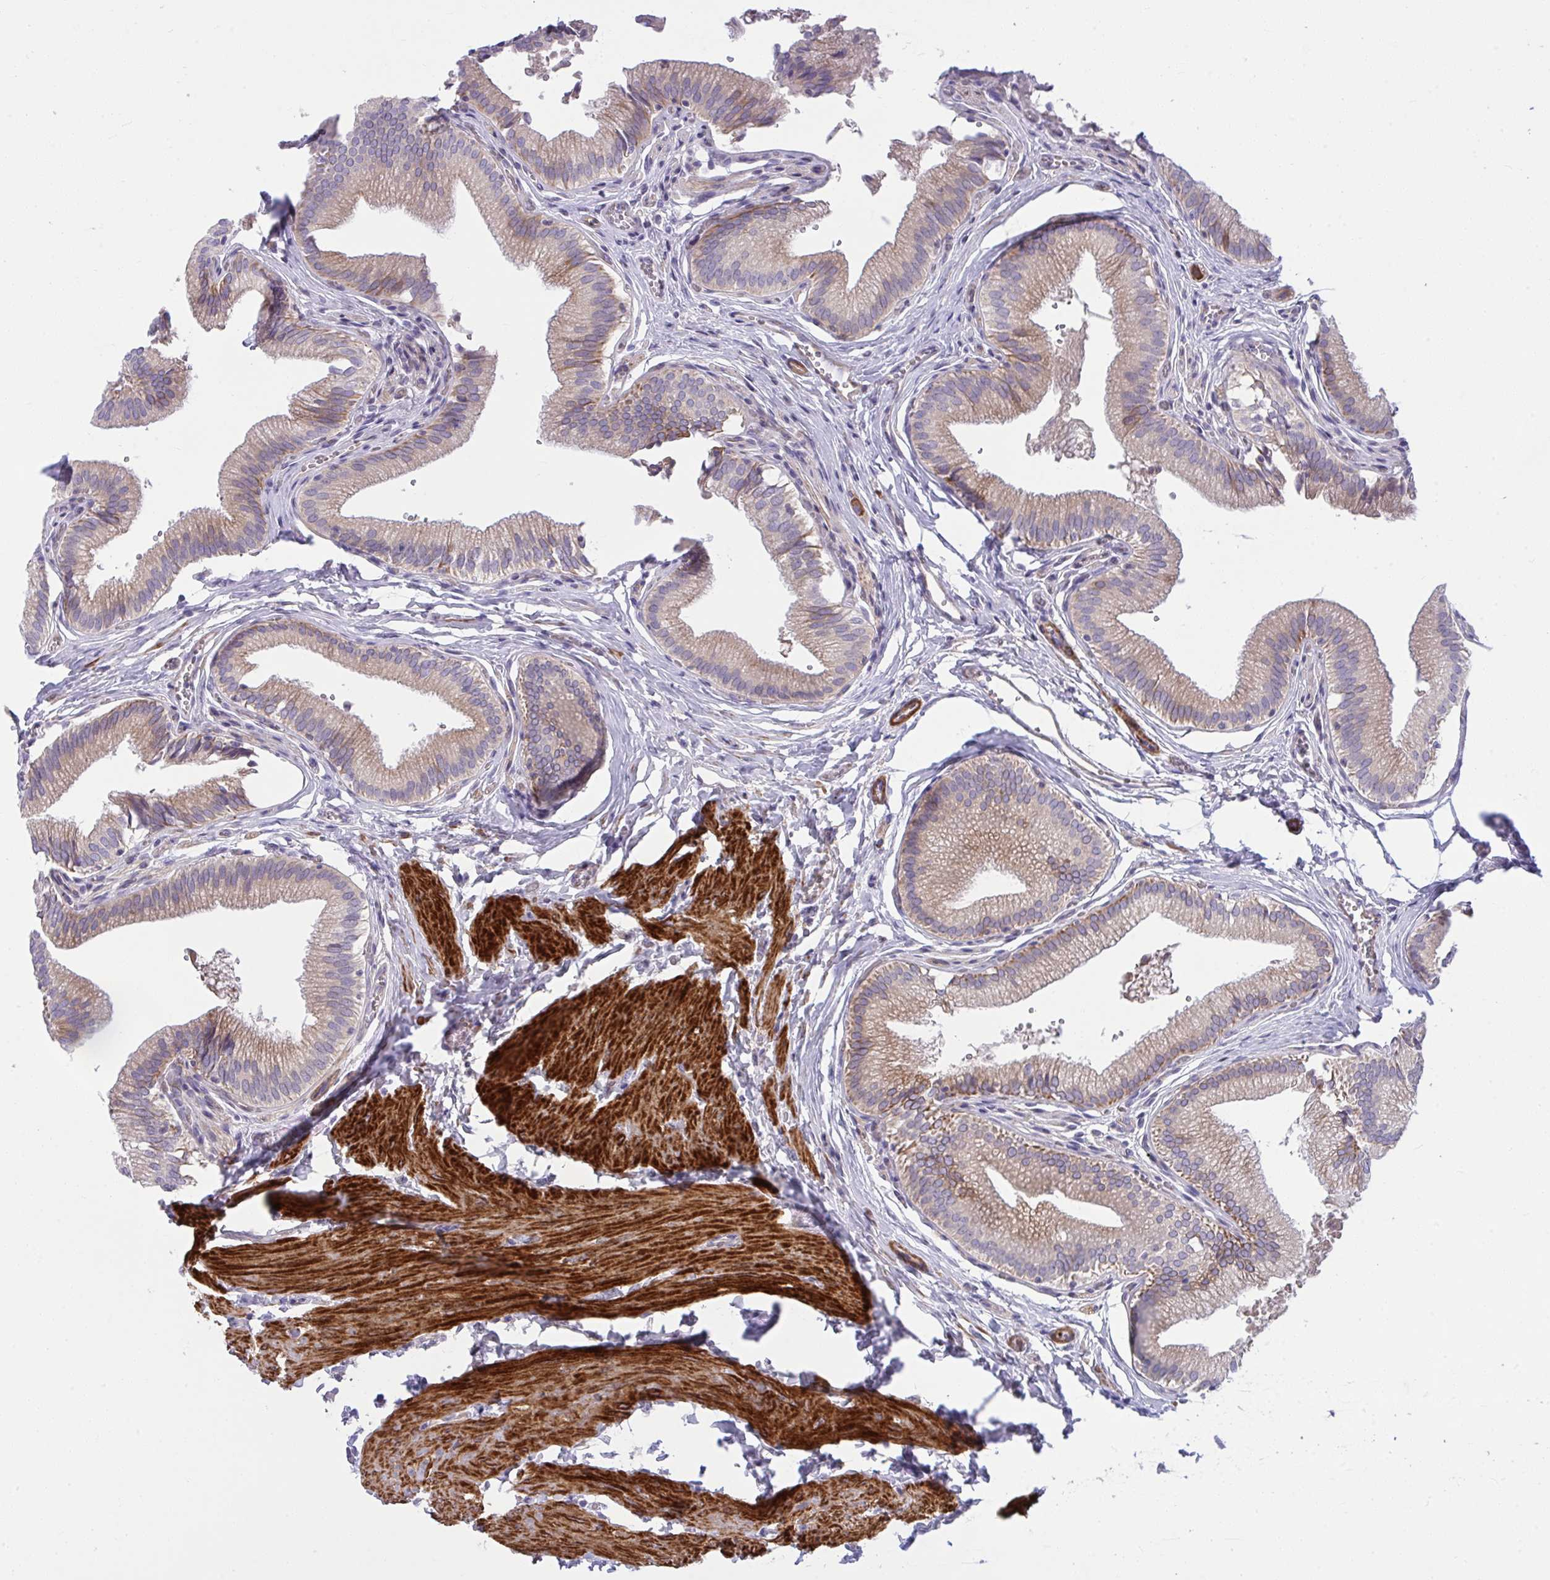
{"staining": {"intensity": "moderate", "quantity": "25%-75%", "location": "cytoplasmic/membranous"}, "tissue": "gallbladder", "cell_type": "Glandular cells", "image_type": "normal", "snomed": [{"axis": "morphology", "description": "Normal tissue, NOS"}, {"axis": "topography", "description": "Gallbladder"}, {"axis": "topography", "description": "Peripheral nerve tissue"}], "caption": "The photomicrograph reveals staining of unremarkable gallbladder, revealing moderate cytoplasmic/membranous protein positivity (brown color) within glandular cells. (brown staining indicates protein expression, while blue staining denotes nuclei).", "gene": "PIGZ", "patient": {"sex": "male", "age": 17}}